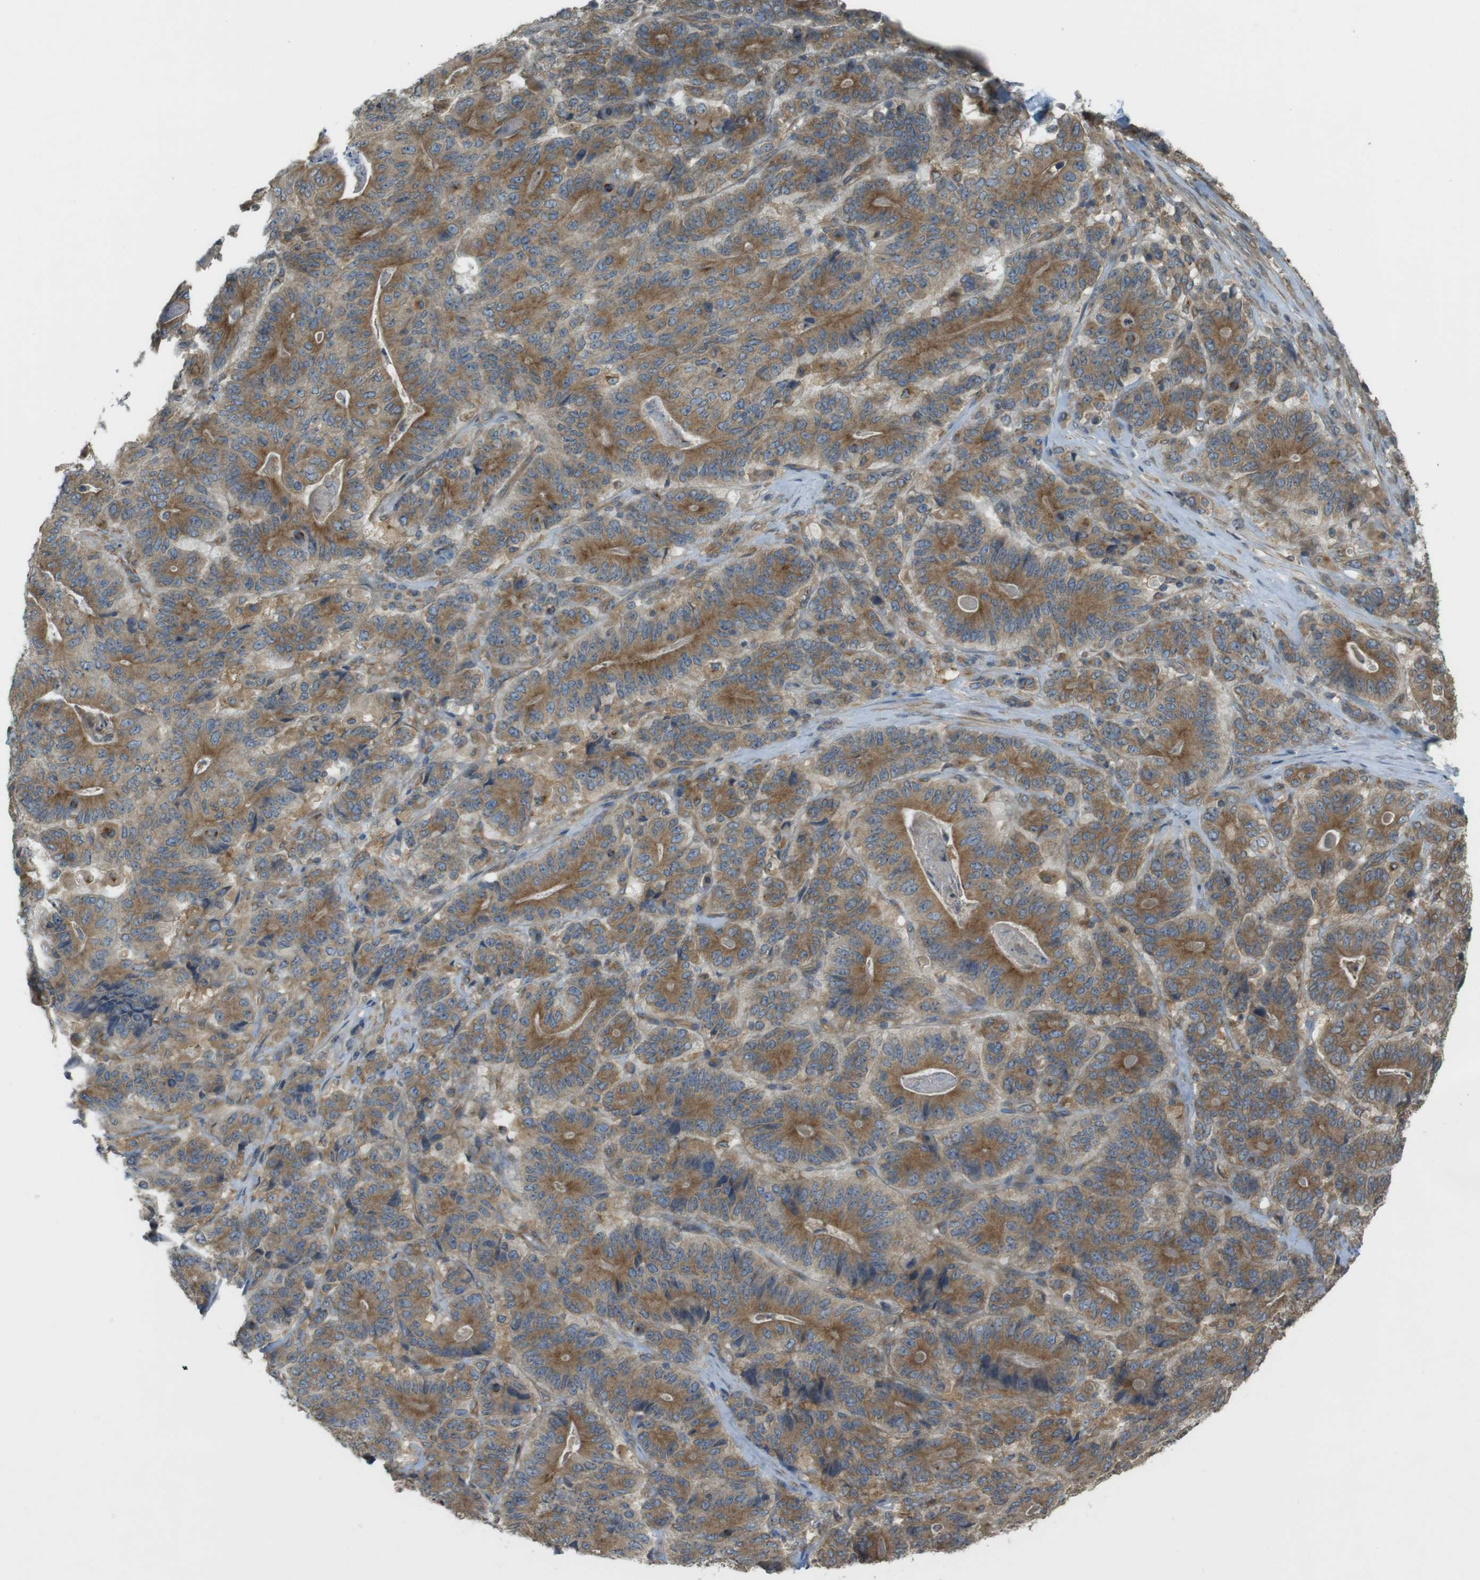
{"staining": {"intensity": "moderate", "quantity": ">75%", "location": "cytoplasmic/membranous"}, "tissue": "stomach cancer", "cell_type": "Tumor cells", "image_type": "cancer", "snomed": [{"axis": "morphology", "description": "Adenocarcinoma, NOS"}, {"axis": "topography", "description": "Stomach"}], "caption": "Human adenocarcinoma (stomach) stained with a protein marker displays moderate staining in tumor cells.", "gene": "KIF5B", "patient": {"sex": "female", "age": 73}}